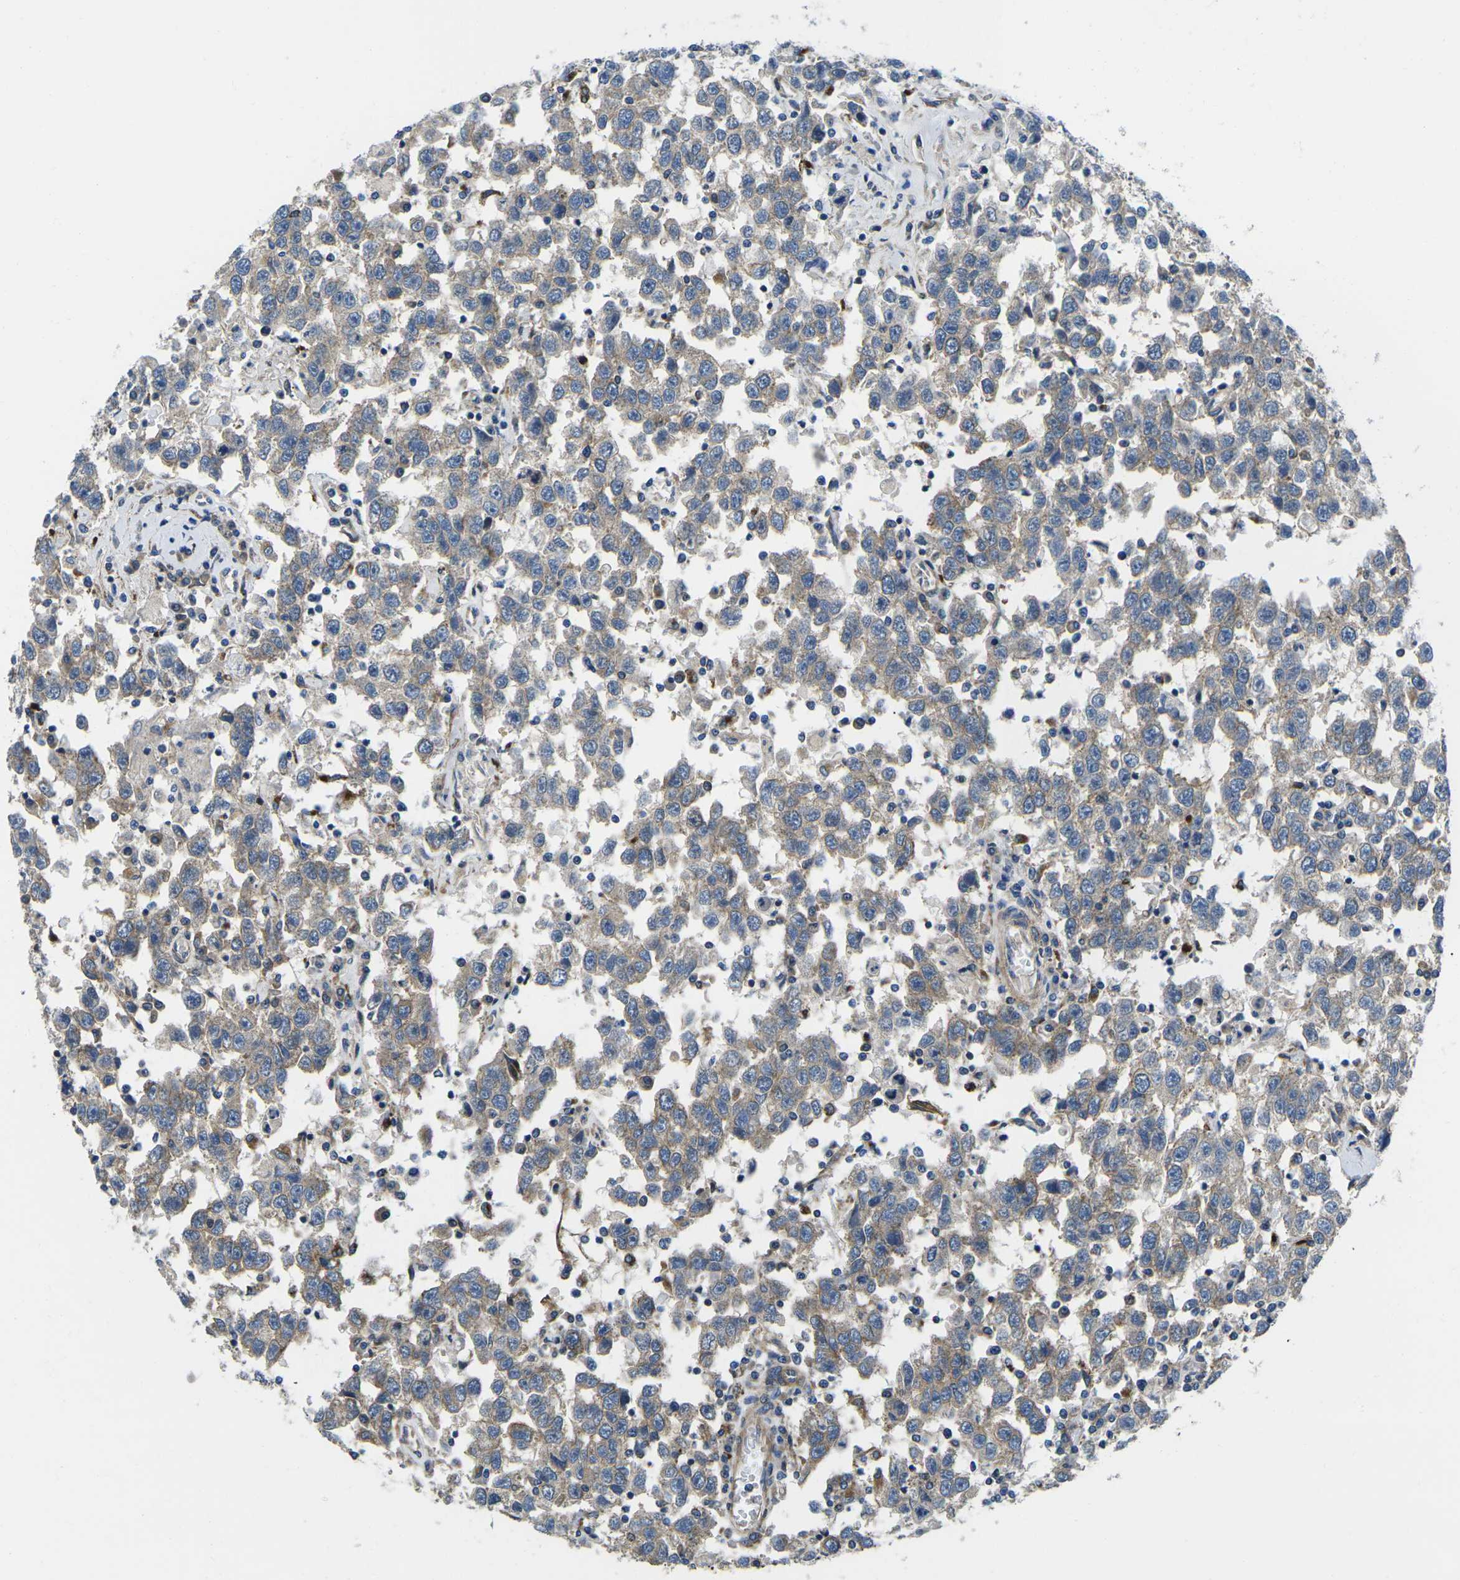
{"staining": {"intensity": "weak", "quantity": ">75%", "location": "cytoplasmic/membranous"}, "tissue": "testis cancer", "cell_type": "Tumor cells", "image_type": "cancer", "snomed": [{"axis": "morphology", "description": "Seminoma, NOS"}, {"axis": "topography", "description": "Testis"}], "caption": "Immunohistochemistry (IHC) histopathology image of neoplastic tissue: human testis seminoma stained using immunohistochemistry (IHC) shows low levels of weak protein expression localized specifically in the cytoplasmic/membranous of tumor cells, appearing as a cytoplasmic/membranous brown color.", "gene": "DLG1", "patient": {"sex": "male", "age": 41}}